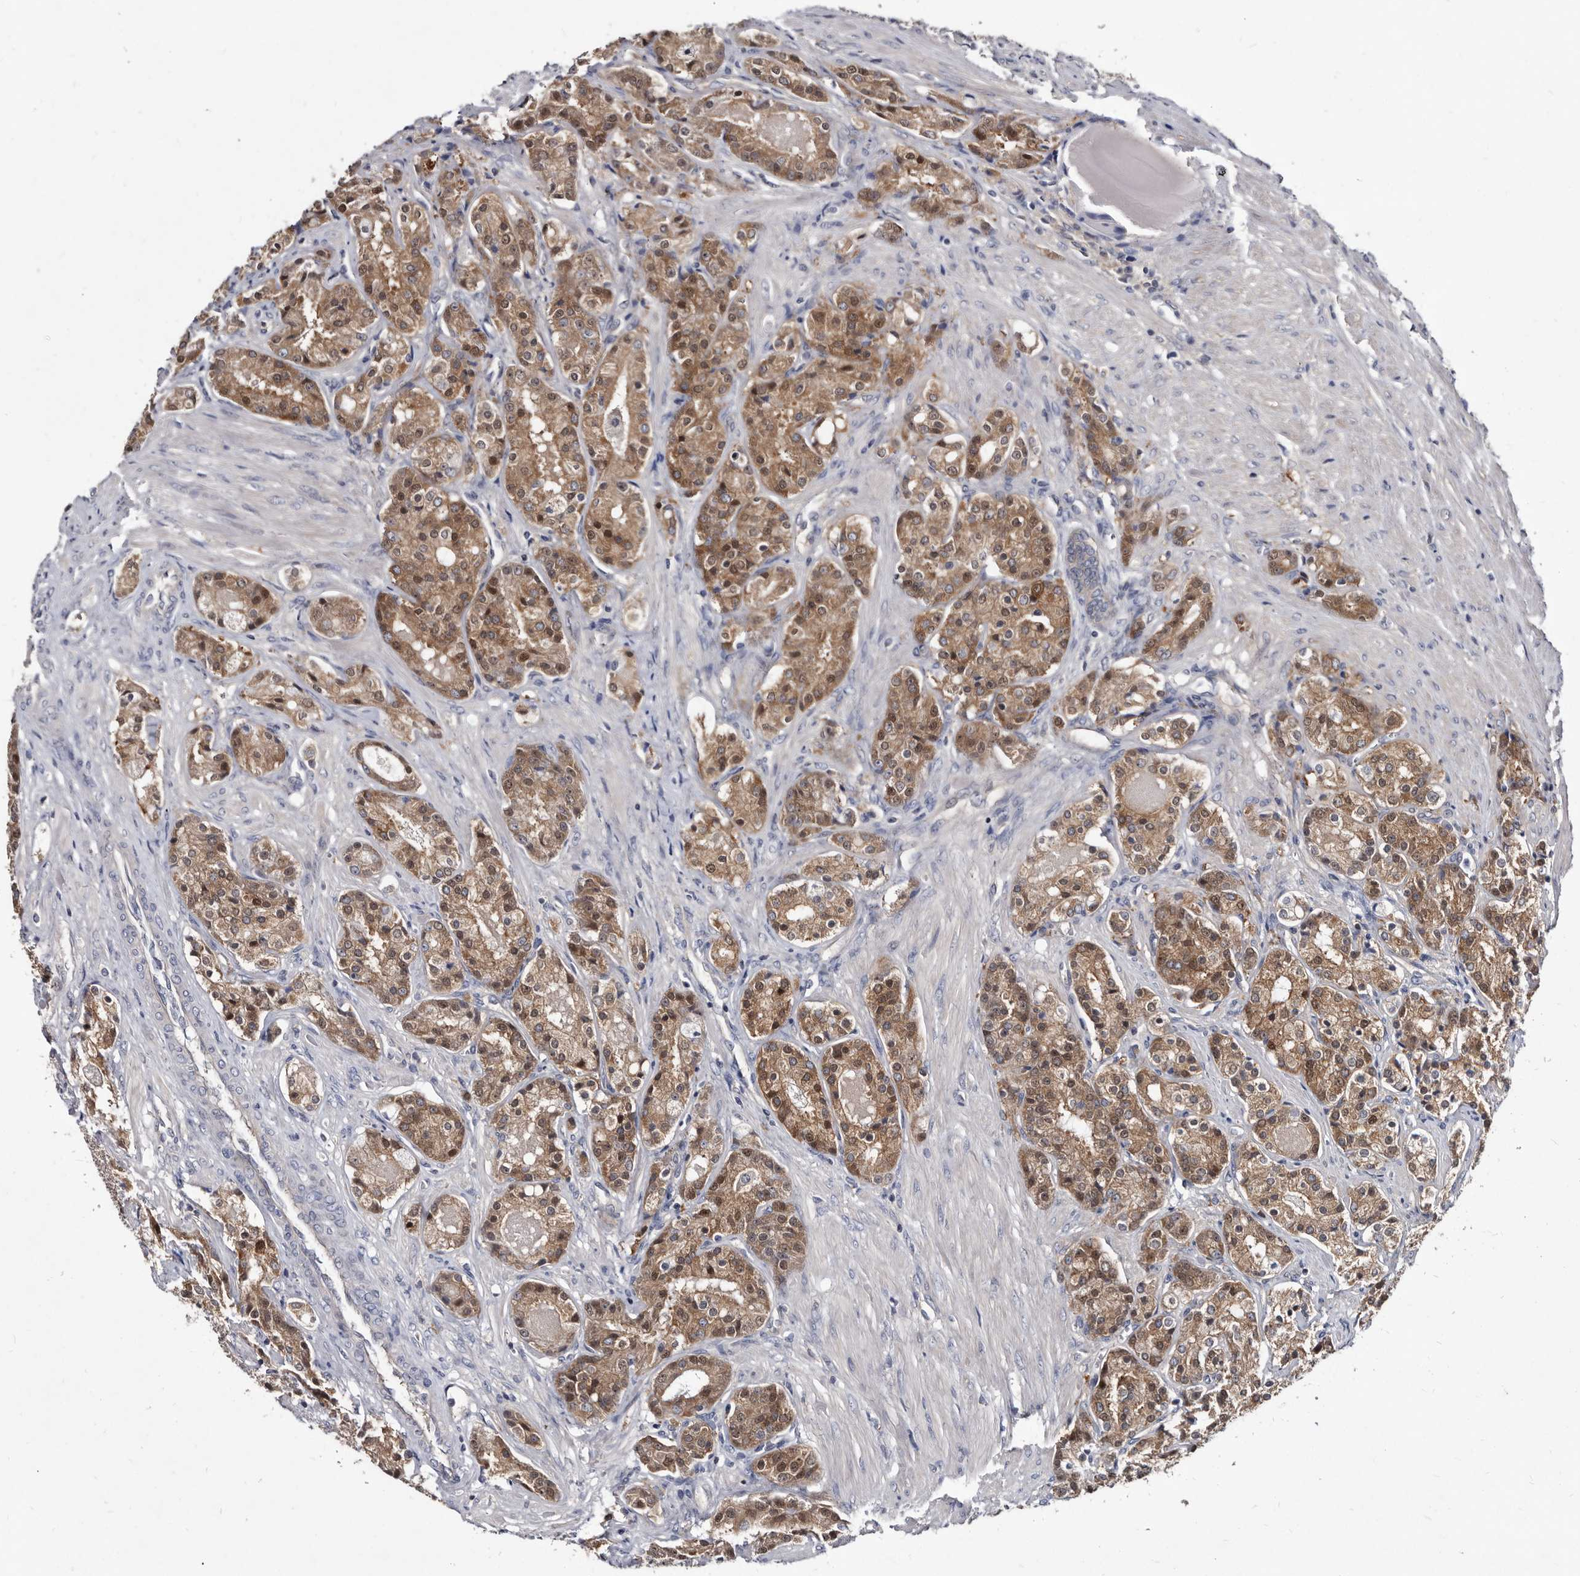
{"staining": {"intensity": "moderate", "quantity": ">75%", "location": "cytoplasmic/membranous,nuclear"}, "tissue": "prostate cancer", "cell_type": "Tumor cells", "image_type": "cancer", "snomed": [{"axis": "morphology", "description": "Adenocarcinoma, High grade"}, {"axis": "topography", "description": "Prostate"}], "caption": "Tumor cells exhibit moderate cytoplasmic/membranous and nuclear staining in approximately >75% of cells in prostate cancer (high-grade adenocarcinoma).", "gene": "ABCF2", "patient": {"sex": "male", "age": 60}}